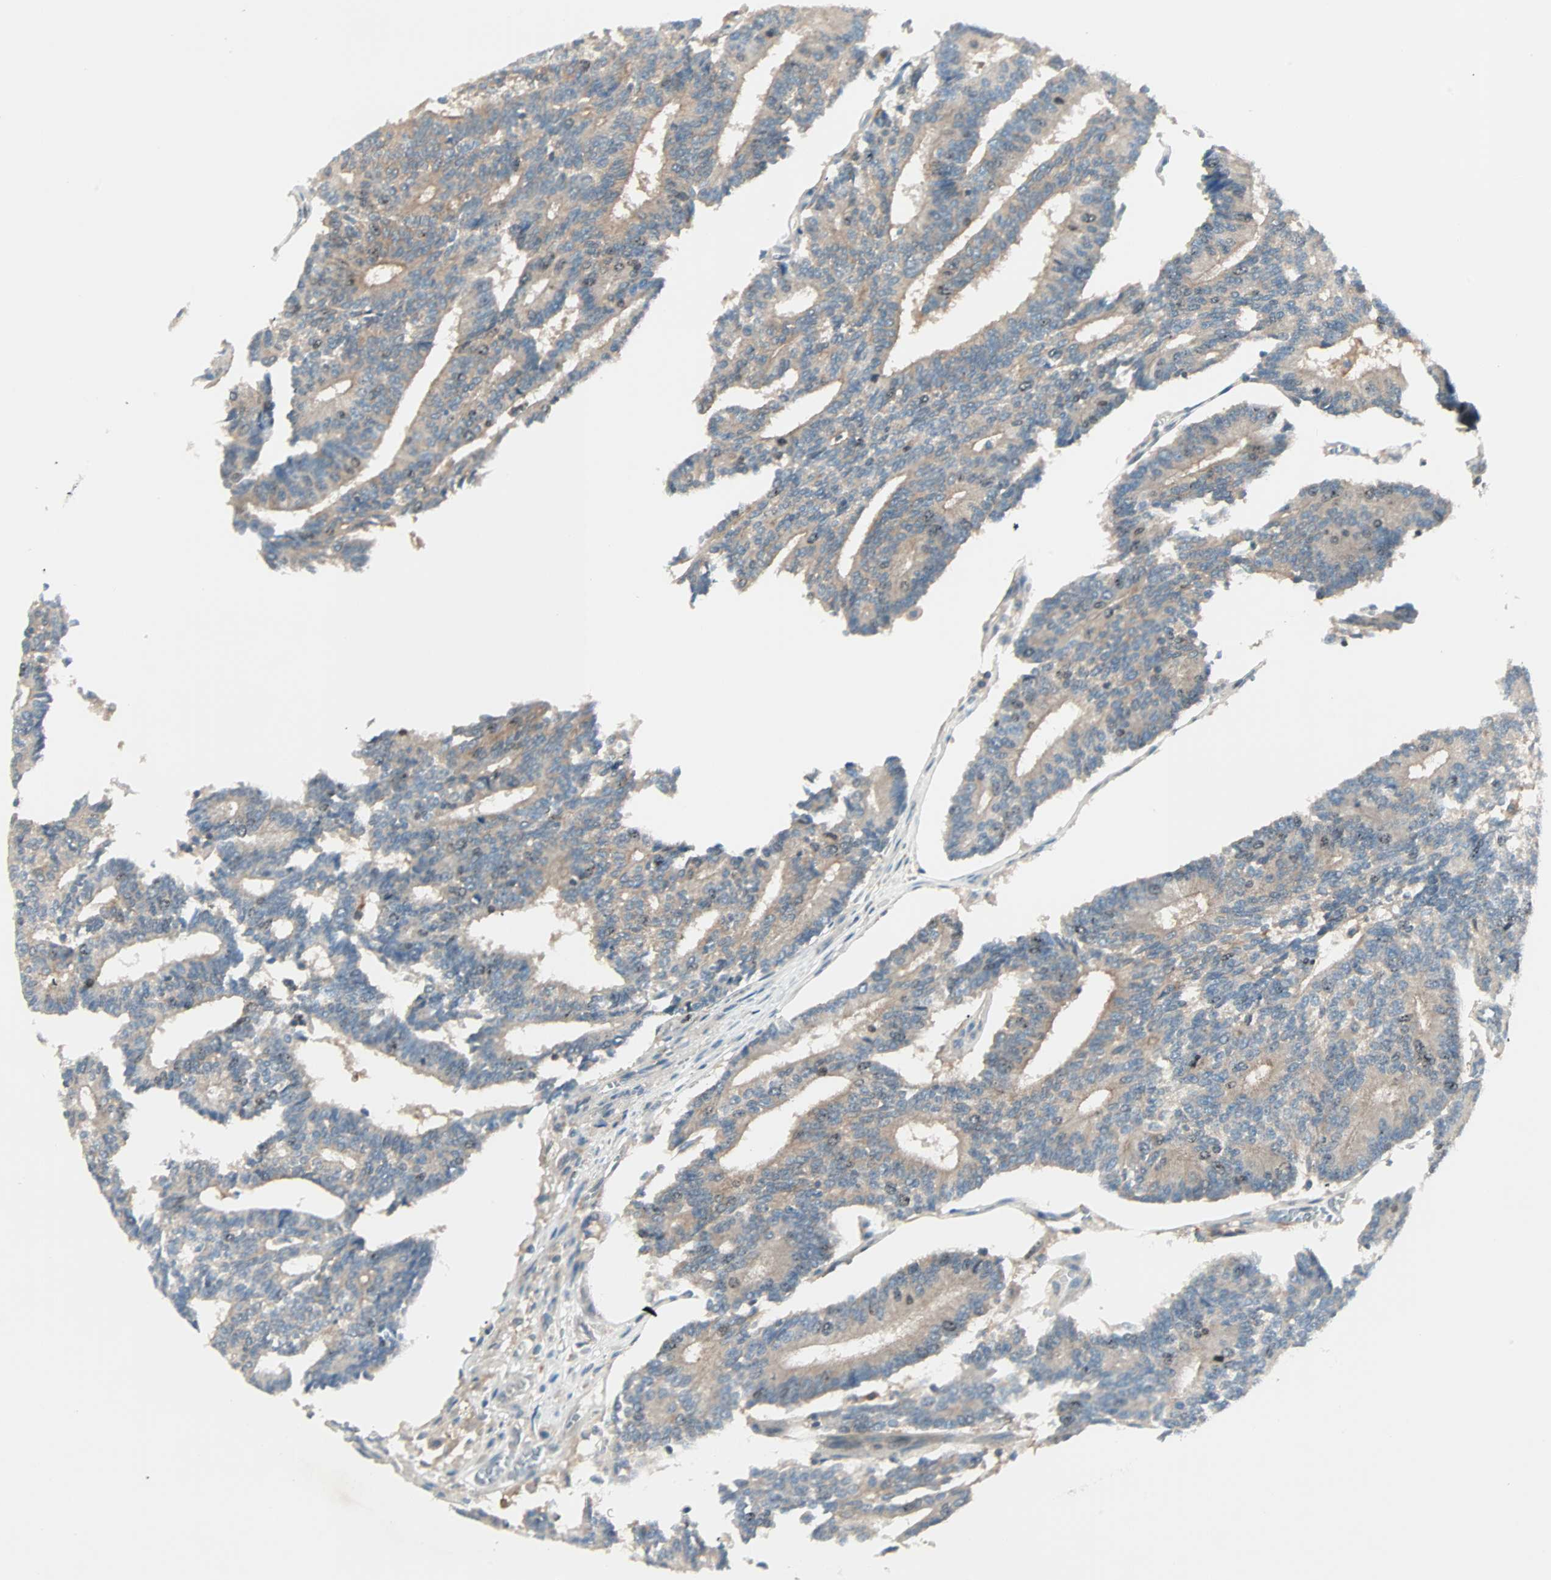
{"staining": {"intensity": "weak", "quantity": ">75%", "location": "cytoplasmic/membranous"}, "tissue": "prostate cancer", "cell_type": "Tumor cells", "image_type": "cancer", "snomed": [{"axis": "morphology", "description": "Adenocarcinoma, High grade"}, {"axis": "topography", "description": "Prostate"}], "caption": "Immunohistochemistry of prostate cancer (adenocarcinoma (high-grade)) reveals low levels of weak cytoplasmic/membranous expression in about >75% of tumor cells.", "gene": "SMIM8", "patient": {"sex": "male", "age": 55}}